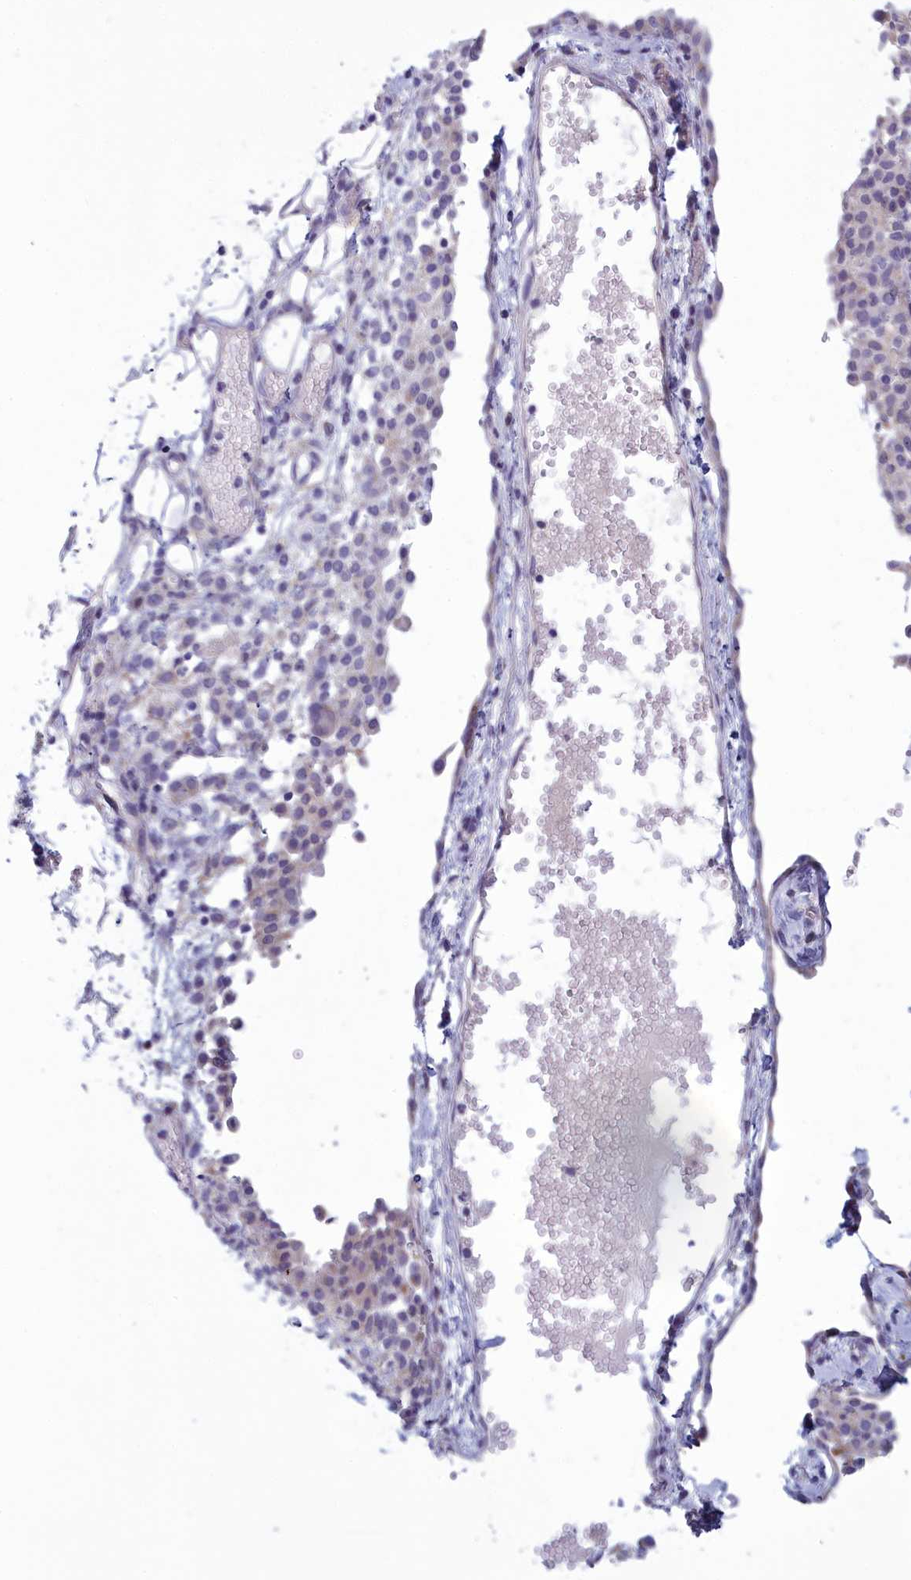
{"staining": {"intensity": "negative", "quantity": "none", "location": "none"}, "tissue": "ovarian cancer", "cell_type": "Tumor cells", "image_type": "cancer", "snomed": [{"axis": "morphology", "description": "Carcinoma, endometroid"}, {"axis": "topography", "description": "Ovary"}], "caption": "The immunohistochemistry photomicrograph has no significant expression in tumor cells of ovarian endometroid carcinoma tissue. Nuclei are stained in blue.", "gene": "CENATAC", "patient": {"sex": "female", "age": 42}}